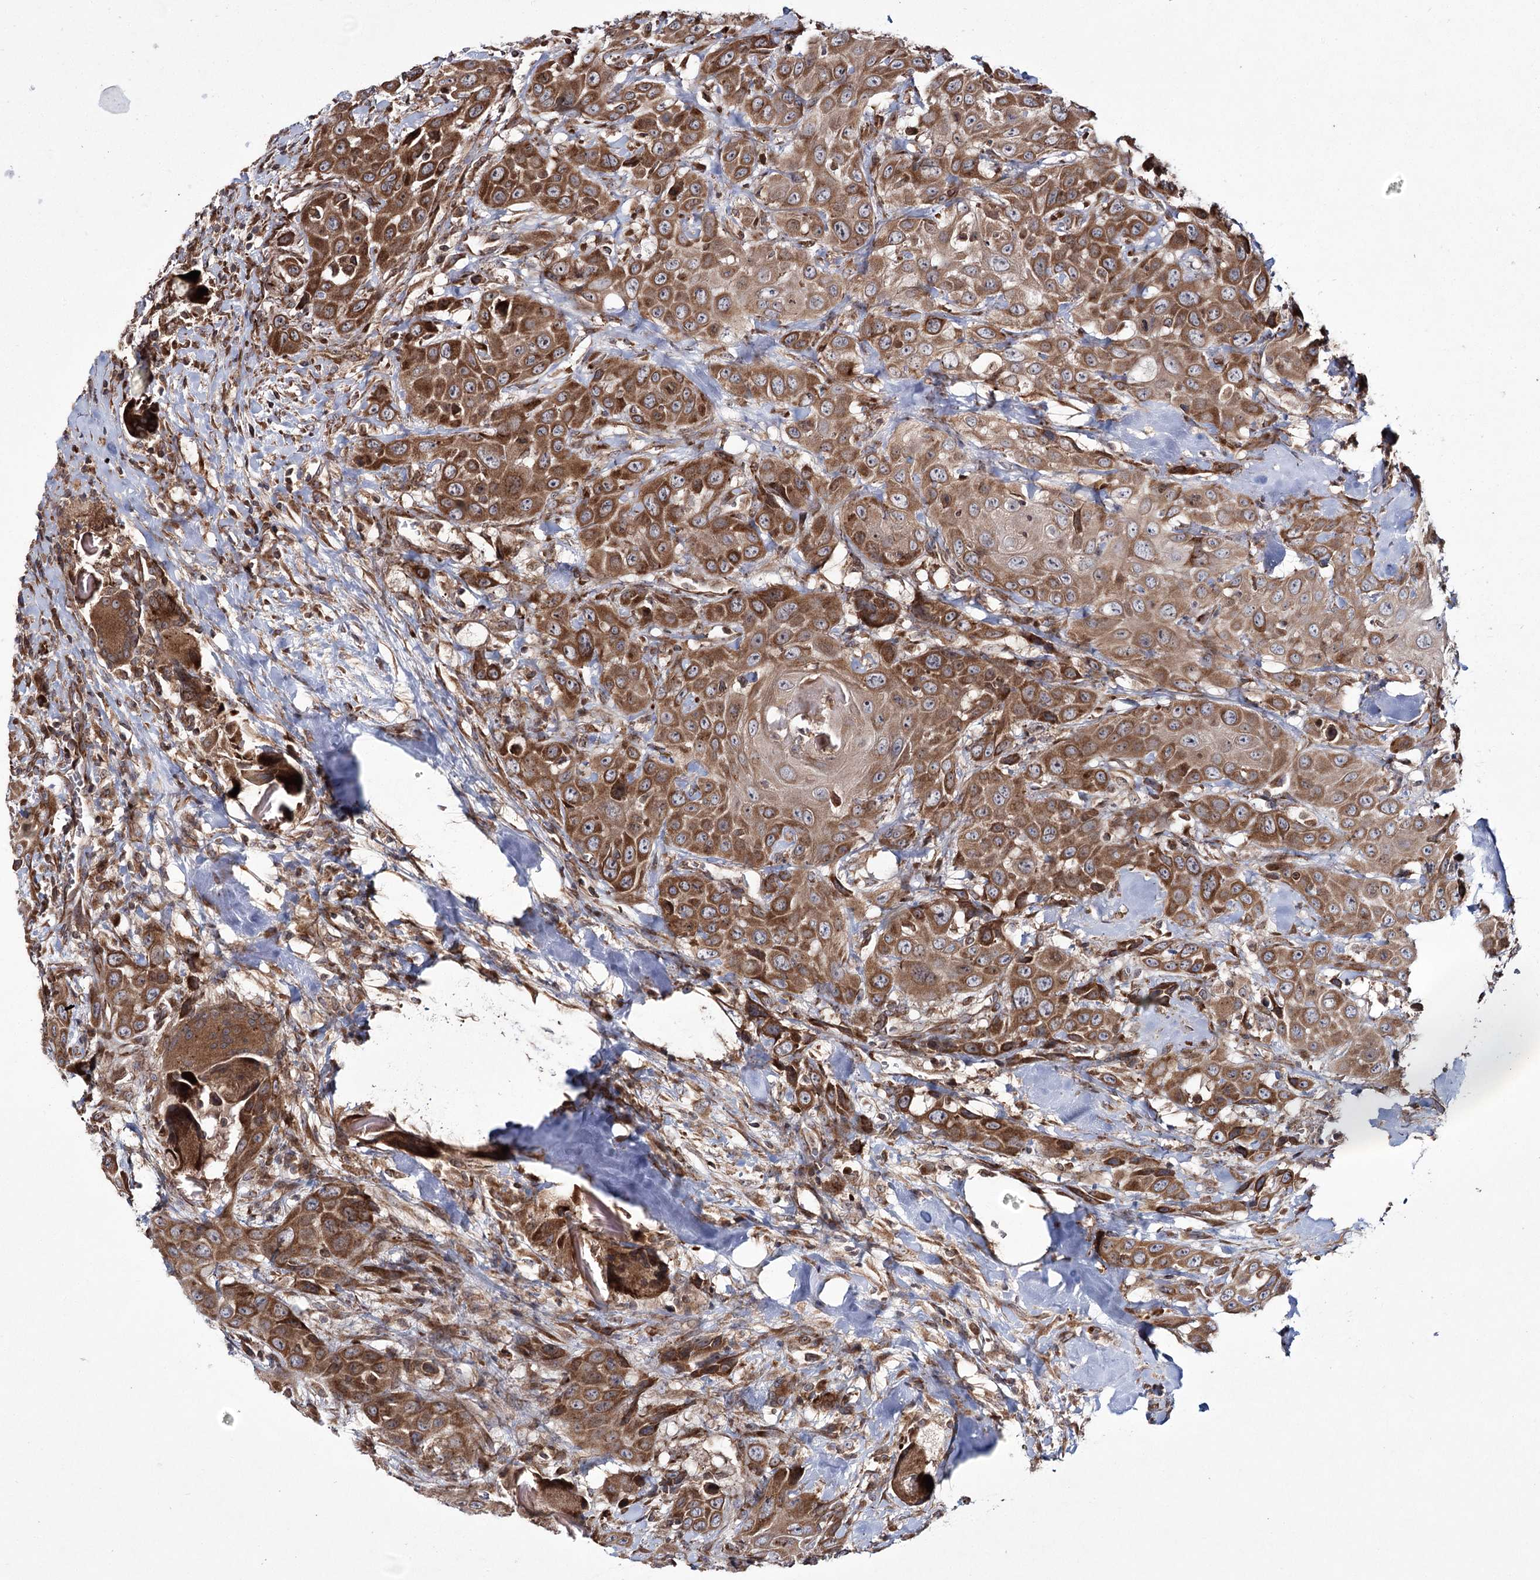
{"staining": {"intensity": "moderate", "quantity": ">75%", "location": "cytoplasmic/membranous"}, "tissue": "head and neck cancer", "cell_type": "Tumor cells", "image_type": "cancer", "snomed": [{"axis": "morphology", "description": "Squamous cell carcinoma, NOS"}, {"axis": "topography", "description": "Head-Neck"}], "caption": "Approximately >75% of tumor cells in head and neck squamous cell carcinoma reveal moderate cytoplasmic/membranous protein positivity as visualized by brown immunohistochemical staining.", "gene": "HECTD2", "patient": {"sex": "male", "age": 81}}